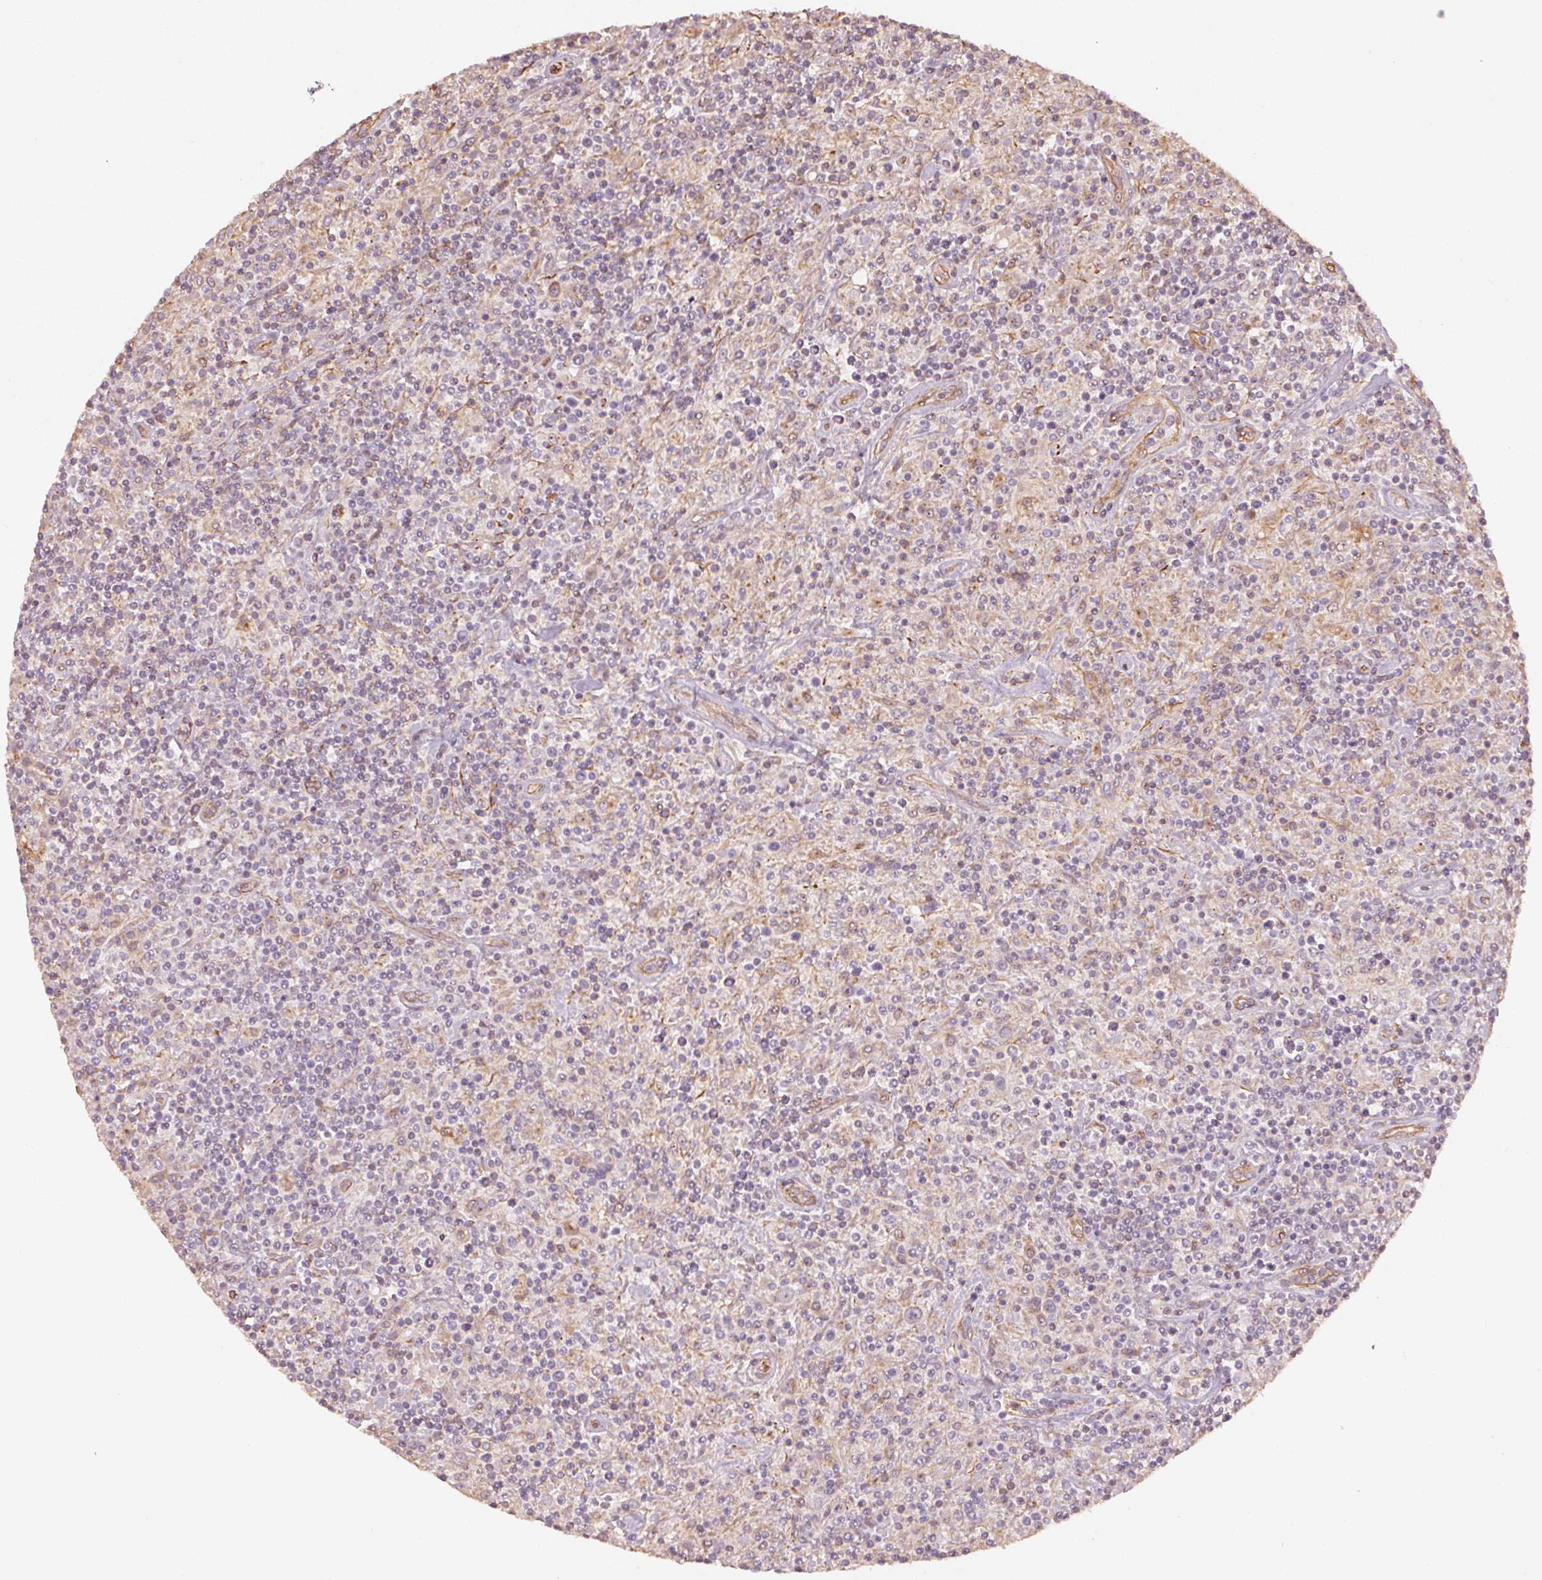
{"staining": {"intensity": "negative", "quantity": "none", "location": "none"}, "tissue": "lymphoma", "cell_type": "Tumor cells", "image_type": "cancer", "snomed": [{"axis": "morphology", "description": "Hodgkin's disease, NOS"}, {"axis": "topography", "description": "Lymph node"}], "caption": "Photomicrograph shows no significant protein staining in tumor cells of Hodgkin's disease.", "gene": "FOXR2", "patient": {"sex": "male", "age": 70}}